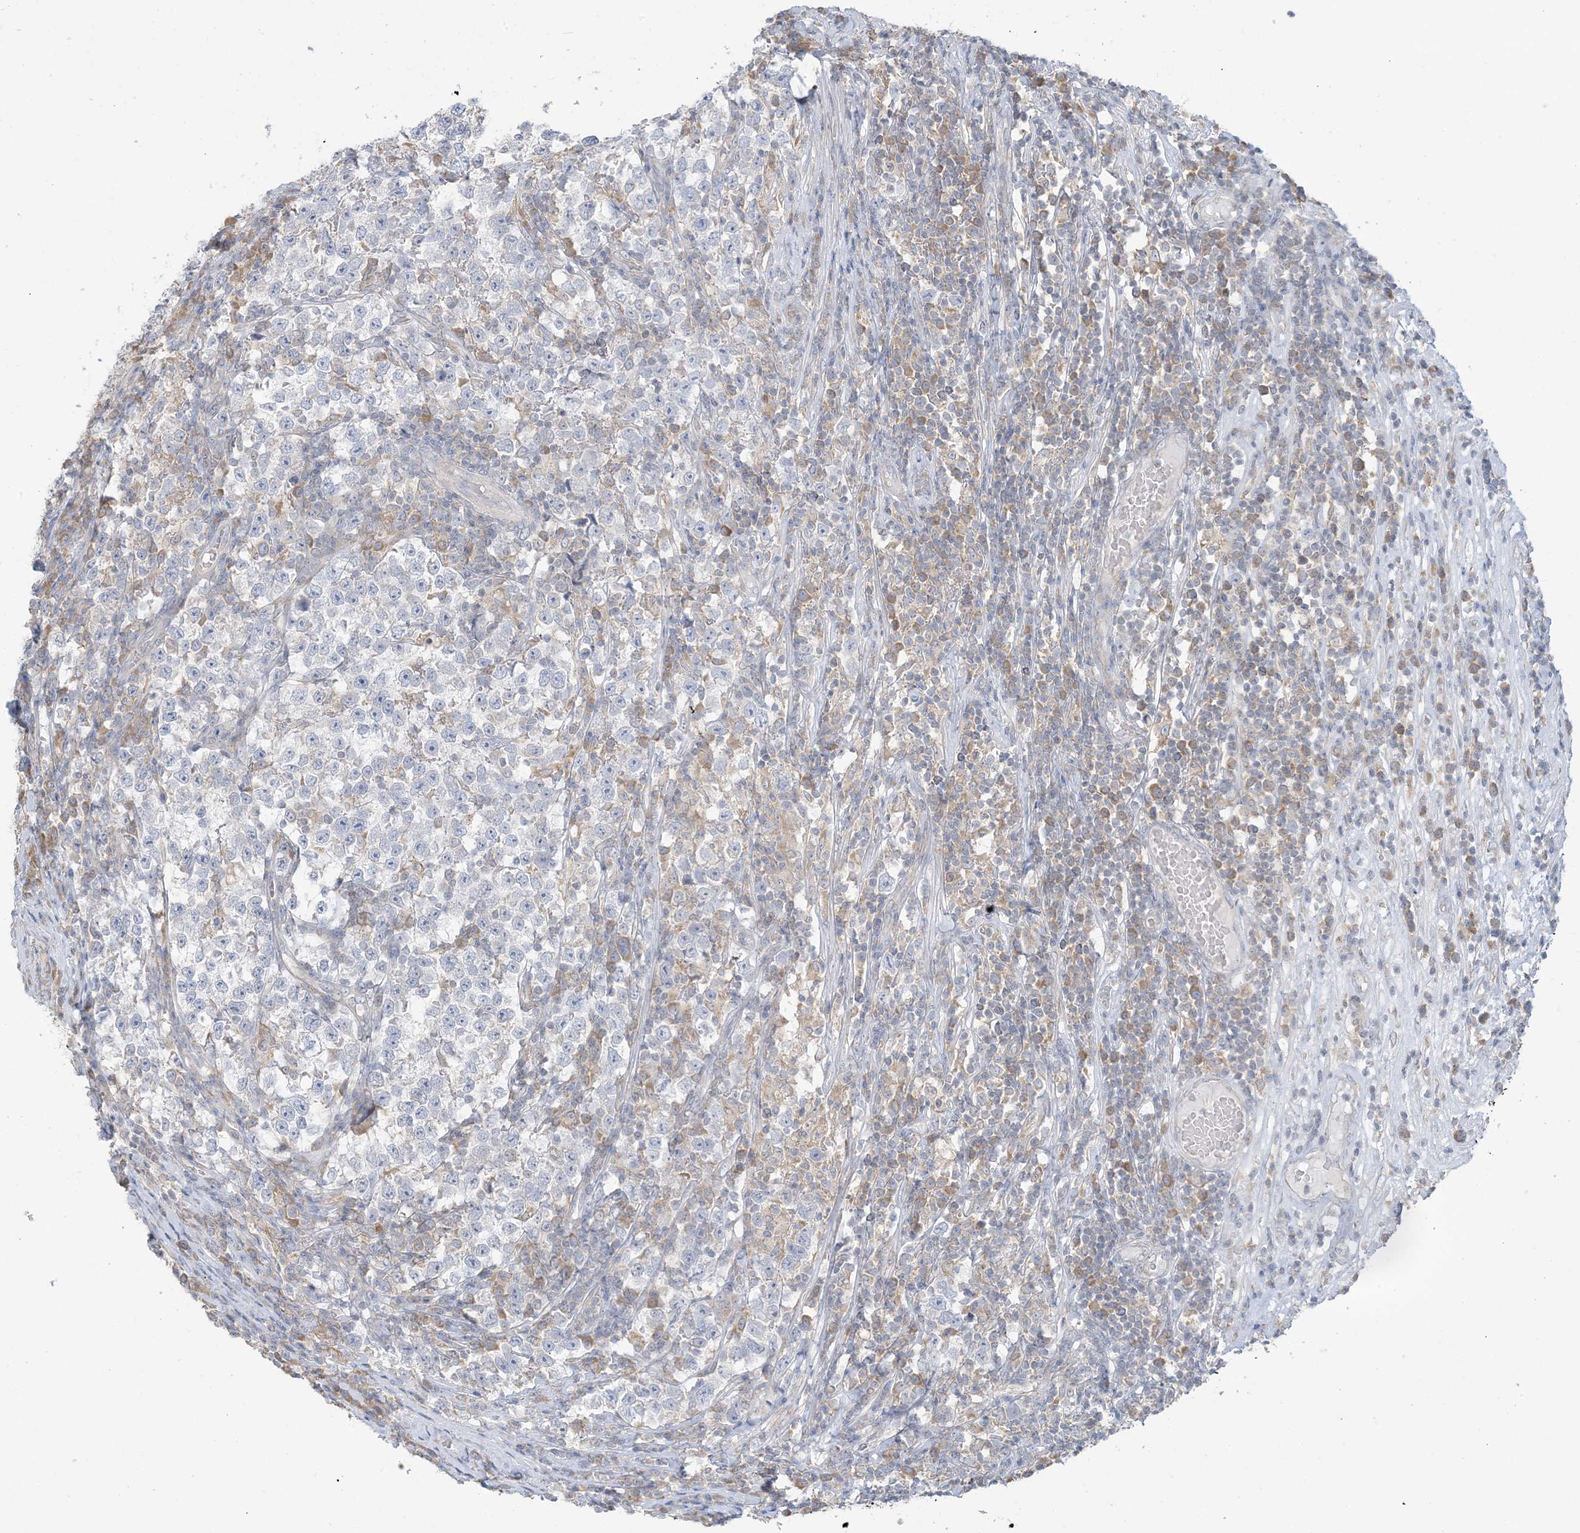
{"staining": {"intensity": "negative", "quantity": "none", "location": "none"}, "tissue": "testis cancer", "cell_type": "Tumor cells", "image_type": "cancer", "snomed": [{"axis": "morphology", "description": "Normal tissue, NOS"}, {"axis": "morphology", "description": "Seminoma, NOS"}, {"axis": "topography", "description": "Testis"}], "caption": "DAB immunohistochemical staining of seminoma (testis) displays no significant staining in tumor cells. The staining is performed using DAB (3,3'-diaminobenzidine) brown chromogen with nuclei counter-stained in using hematoxylin.", "gene": "EEFSEC", "patient": {"sex": "male", "age": 43}}